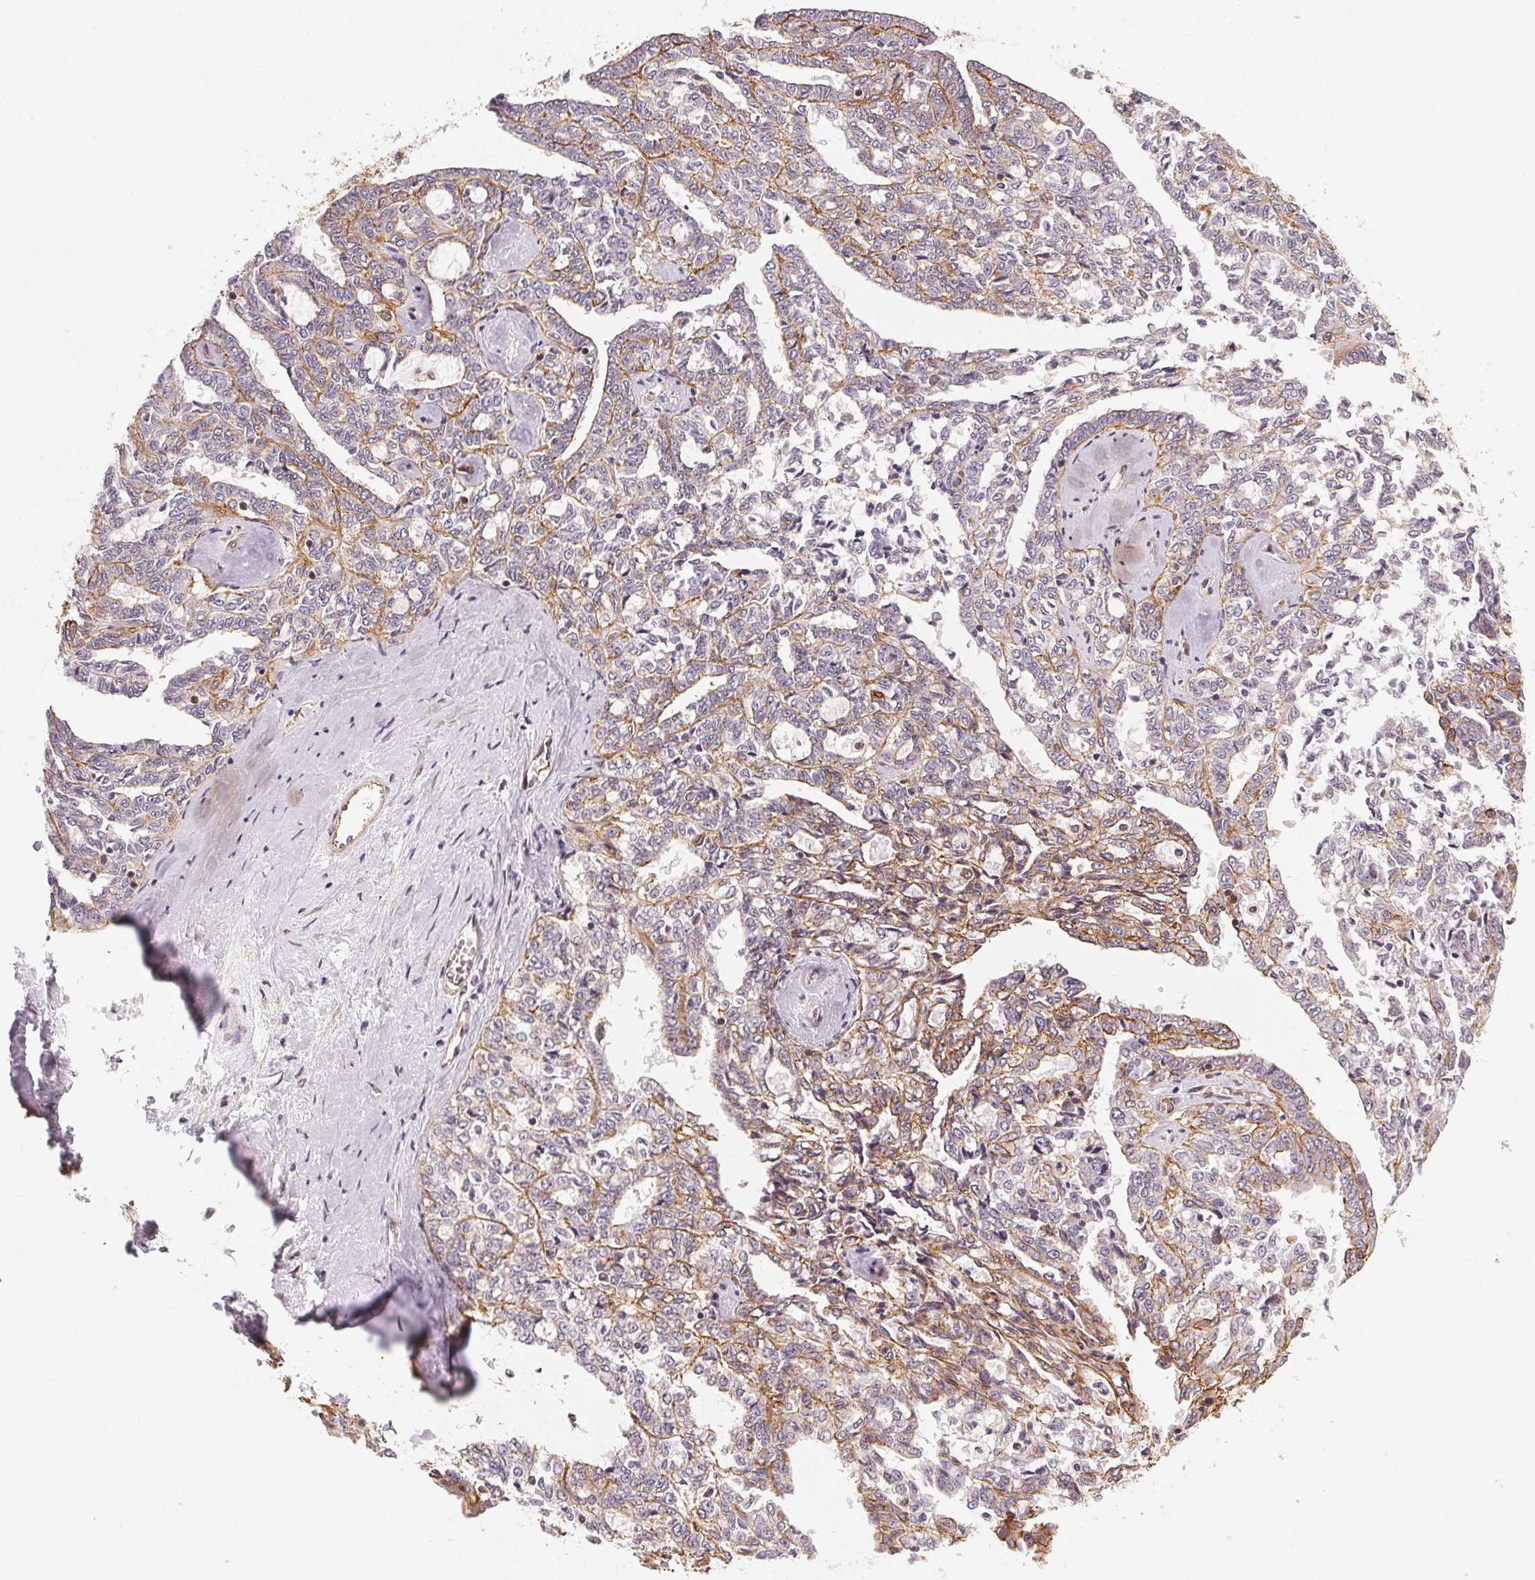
{"staining": {"intensity": "negative", "quantity": "none", "location": "none"}, "tissue": "ovarian cancer", "cell_type": "Tumor cells", "image_type": "cancer", "snomed": [{"axis": "morphology", "description": "Cystadenocarcinoma, serous, NOS"}, {"axis": "topography", "description": "Ovary"}], "caption": "This is an IHC photomicrograph of human ovarian cancer (serous cystadenocarcinoma). There is no positivity in tumor cells.", "gene": "PLA2G4F", "patient": {"sex": "female", "age": 71}}